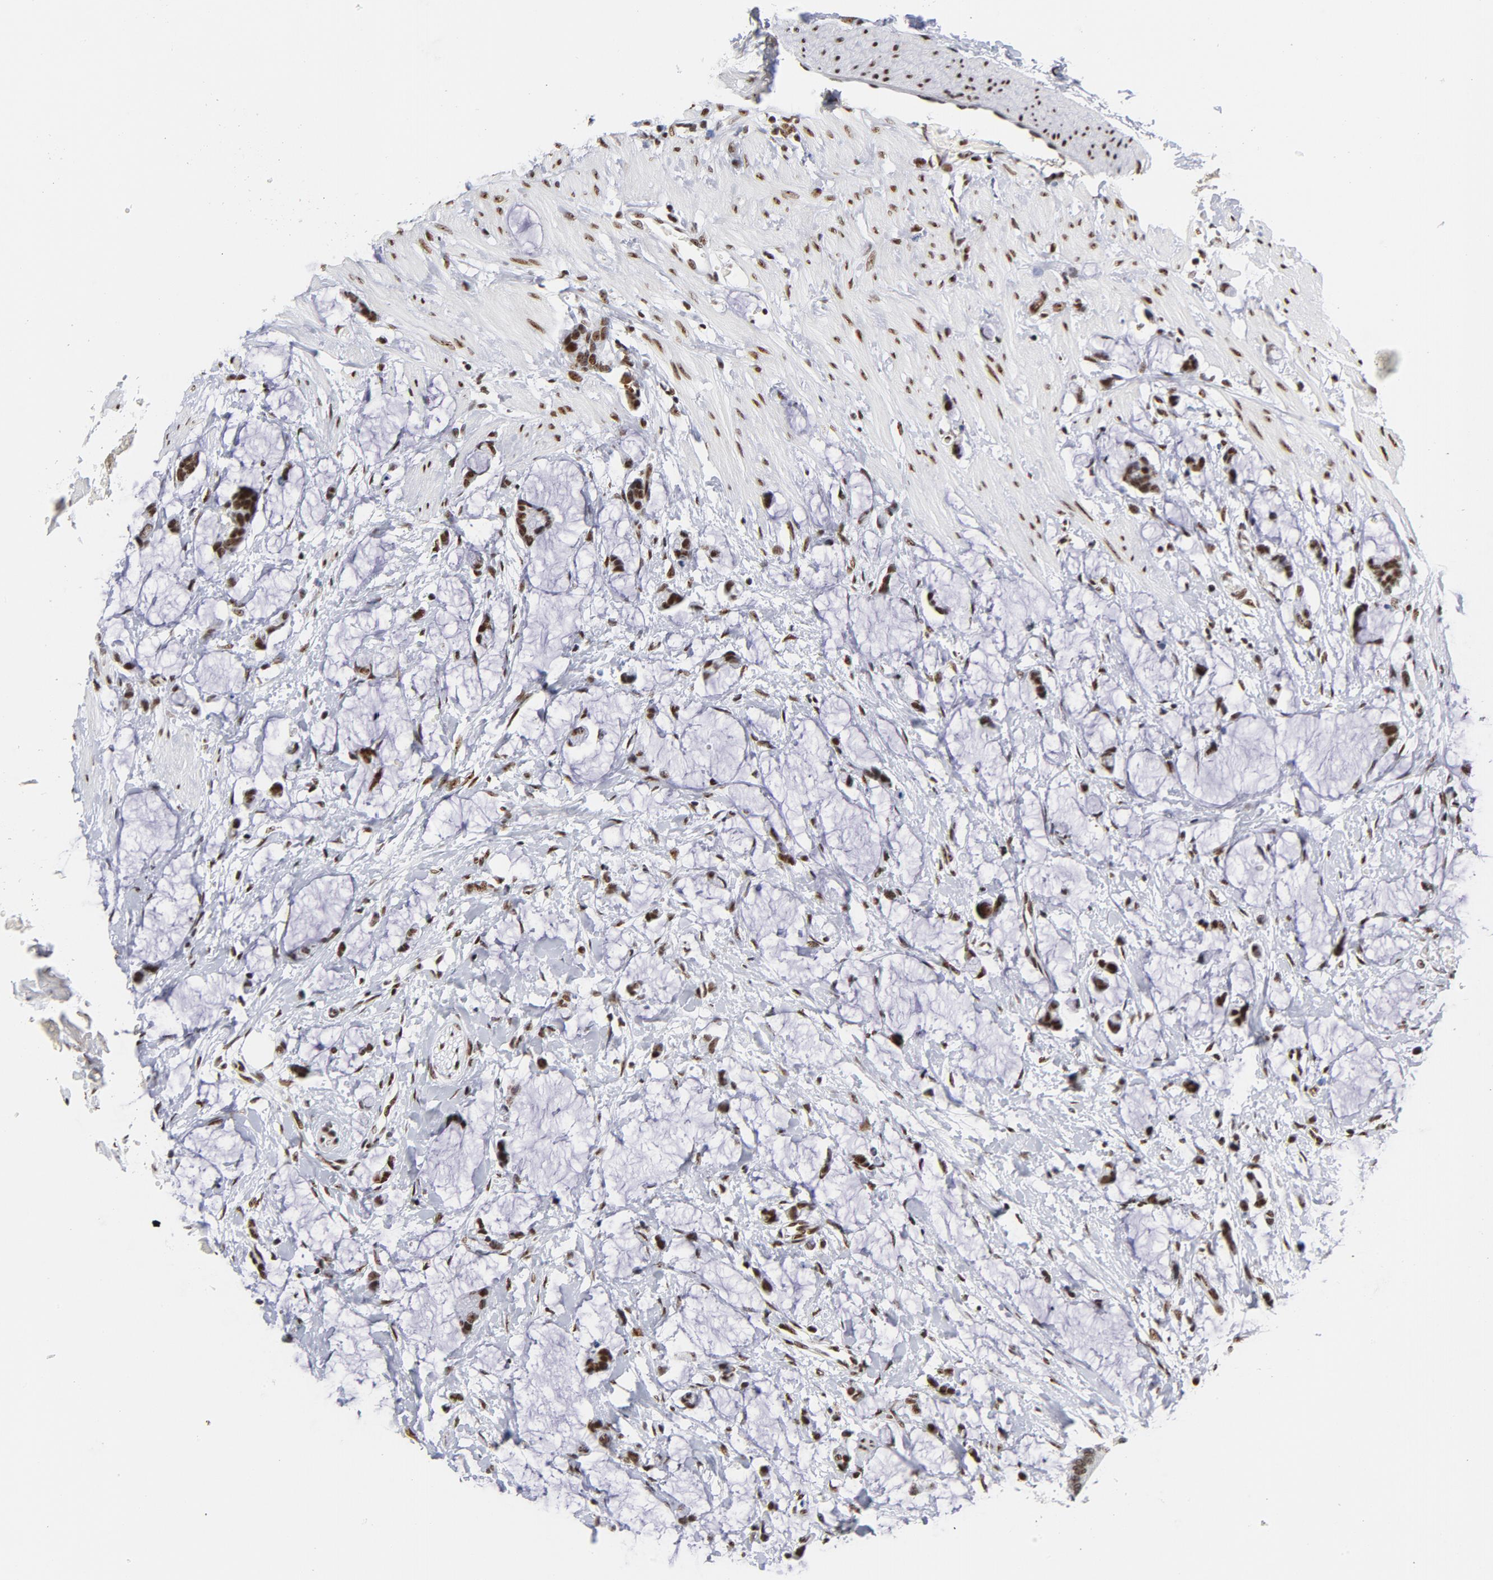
{"staining": {"intensity": "strong", "quantity": ">75%", "location": "nuclear"}, "tissue": "colorectal cancer", "cell_type": "Tumor cells", "image_type": "cancer", "snomed": [{"axis": "morphology", "description": "Adenocarcinoma, NOS"}, {"axis": "topography", "description": "Colon"}], "caption": "Immunohistochemistry (DAB) staining of human colorectal adenocarcinoma shows strong nuclear protein positivity in approximately >75% of tumor cells.", "gene": "TOP2B", "patient": {"sex": "male", "age": 14}}